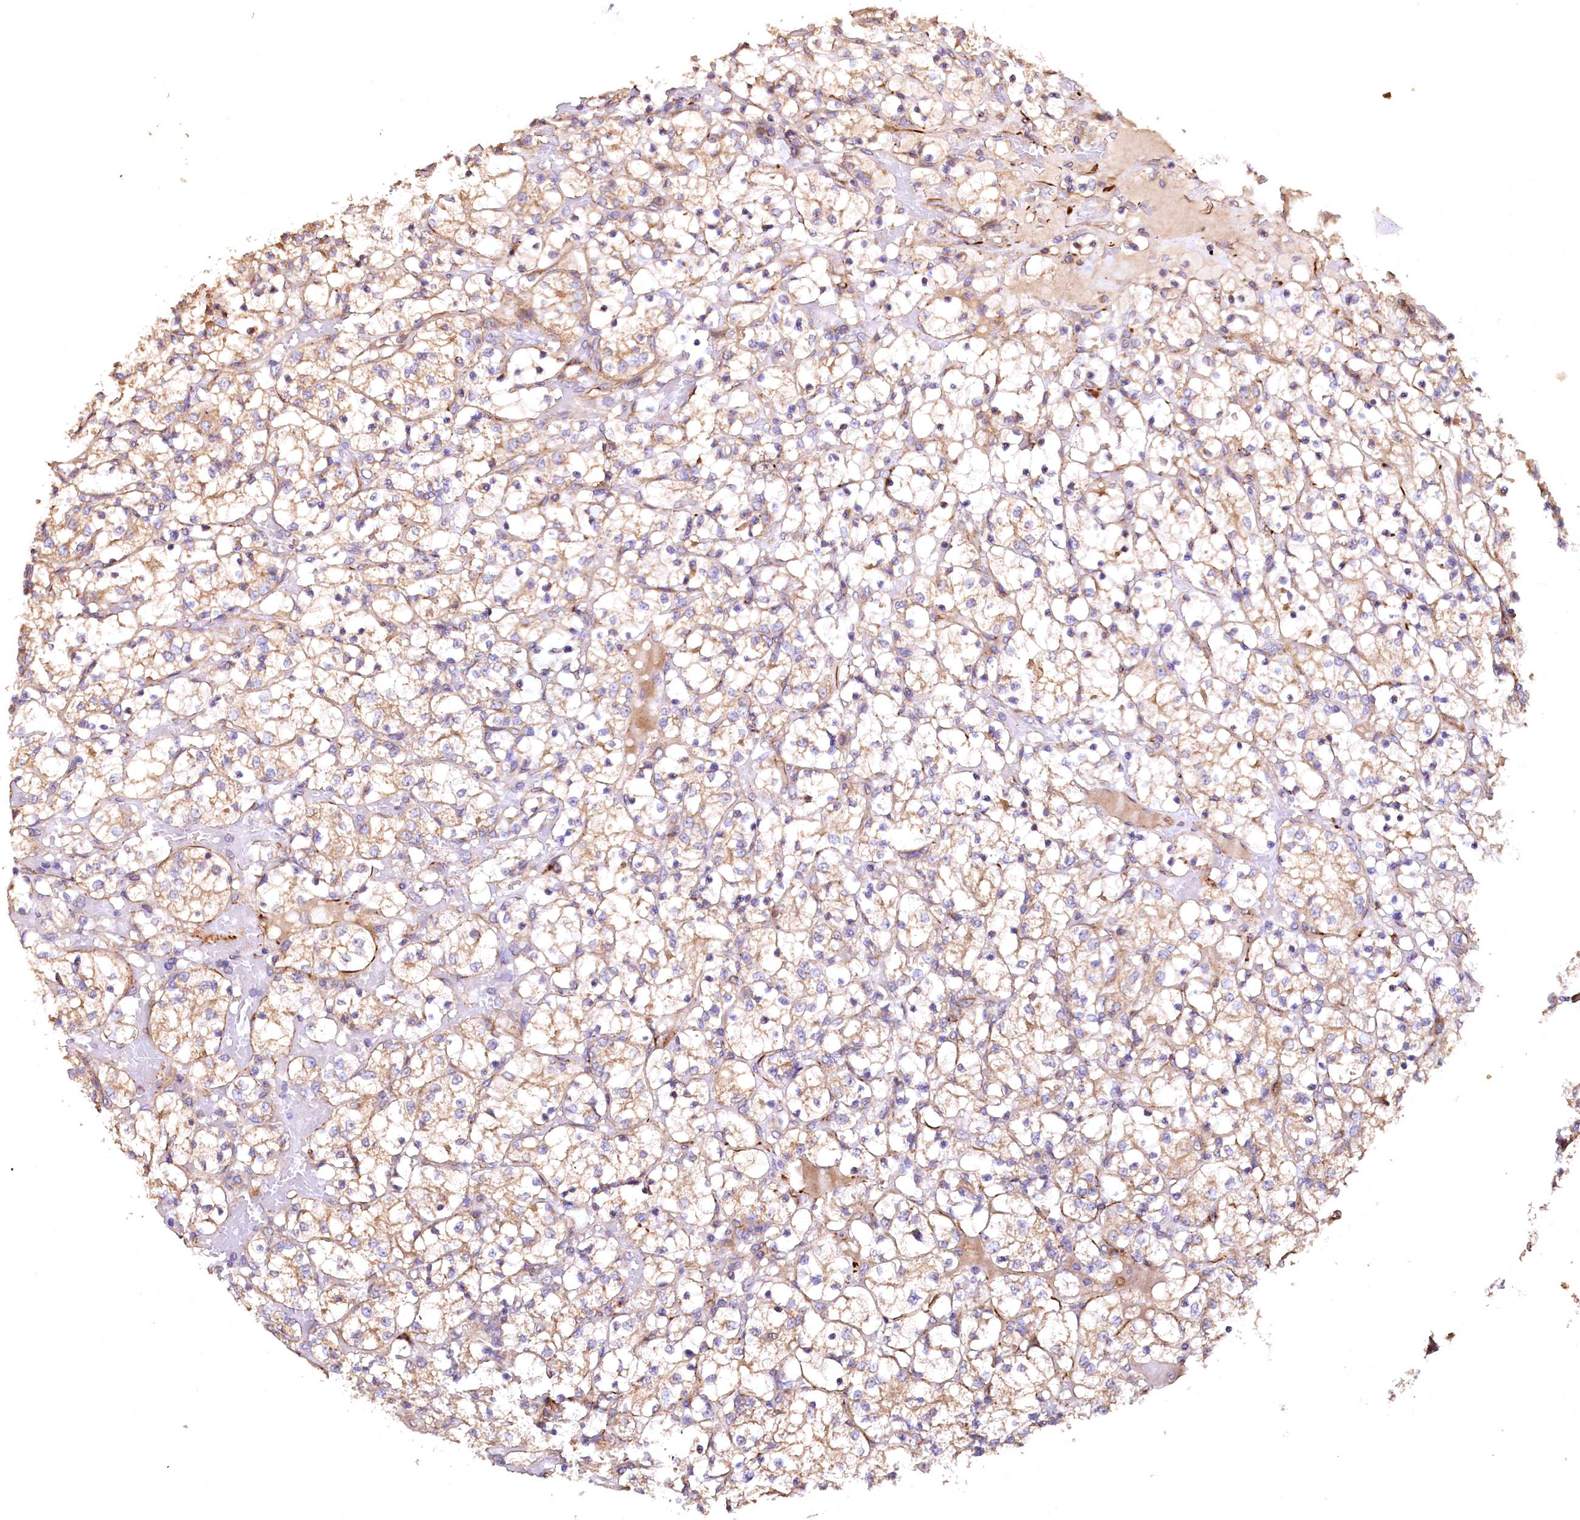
{"staining": {"intensity": "moderate", "quantity": ">75%", "location": "cytoplasmic/membranous"}, "tissue": "renal cancer", "cell_type": "Tumor cells", "image_type": "cancer", "snomed": [{"axis": "morphology", "description": "Adenocarcinoma, NOS"}, {"axis": "topography", "description": "Kidney"}], "caption": "Brown immunohistochemical staining in human renal adenocarcinoma displays moderate cytoplasmic/membranous expression in approximately >75% of tumor cells.", "gene": "RASSF1", "patient": {"sex": "female", "age": 69}}